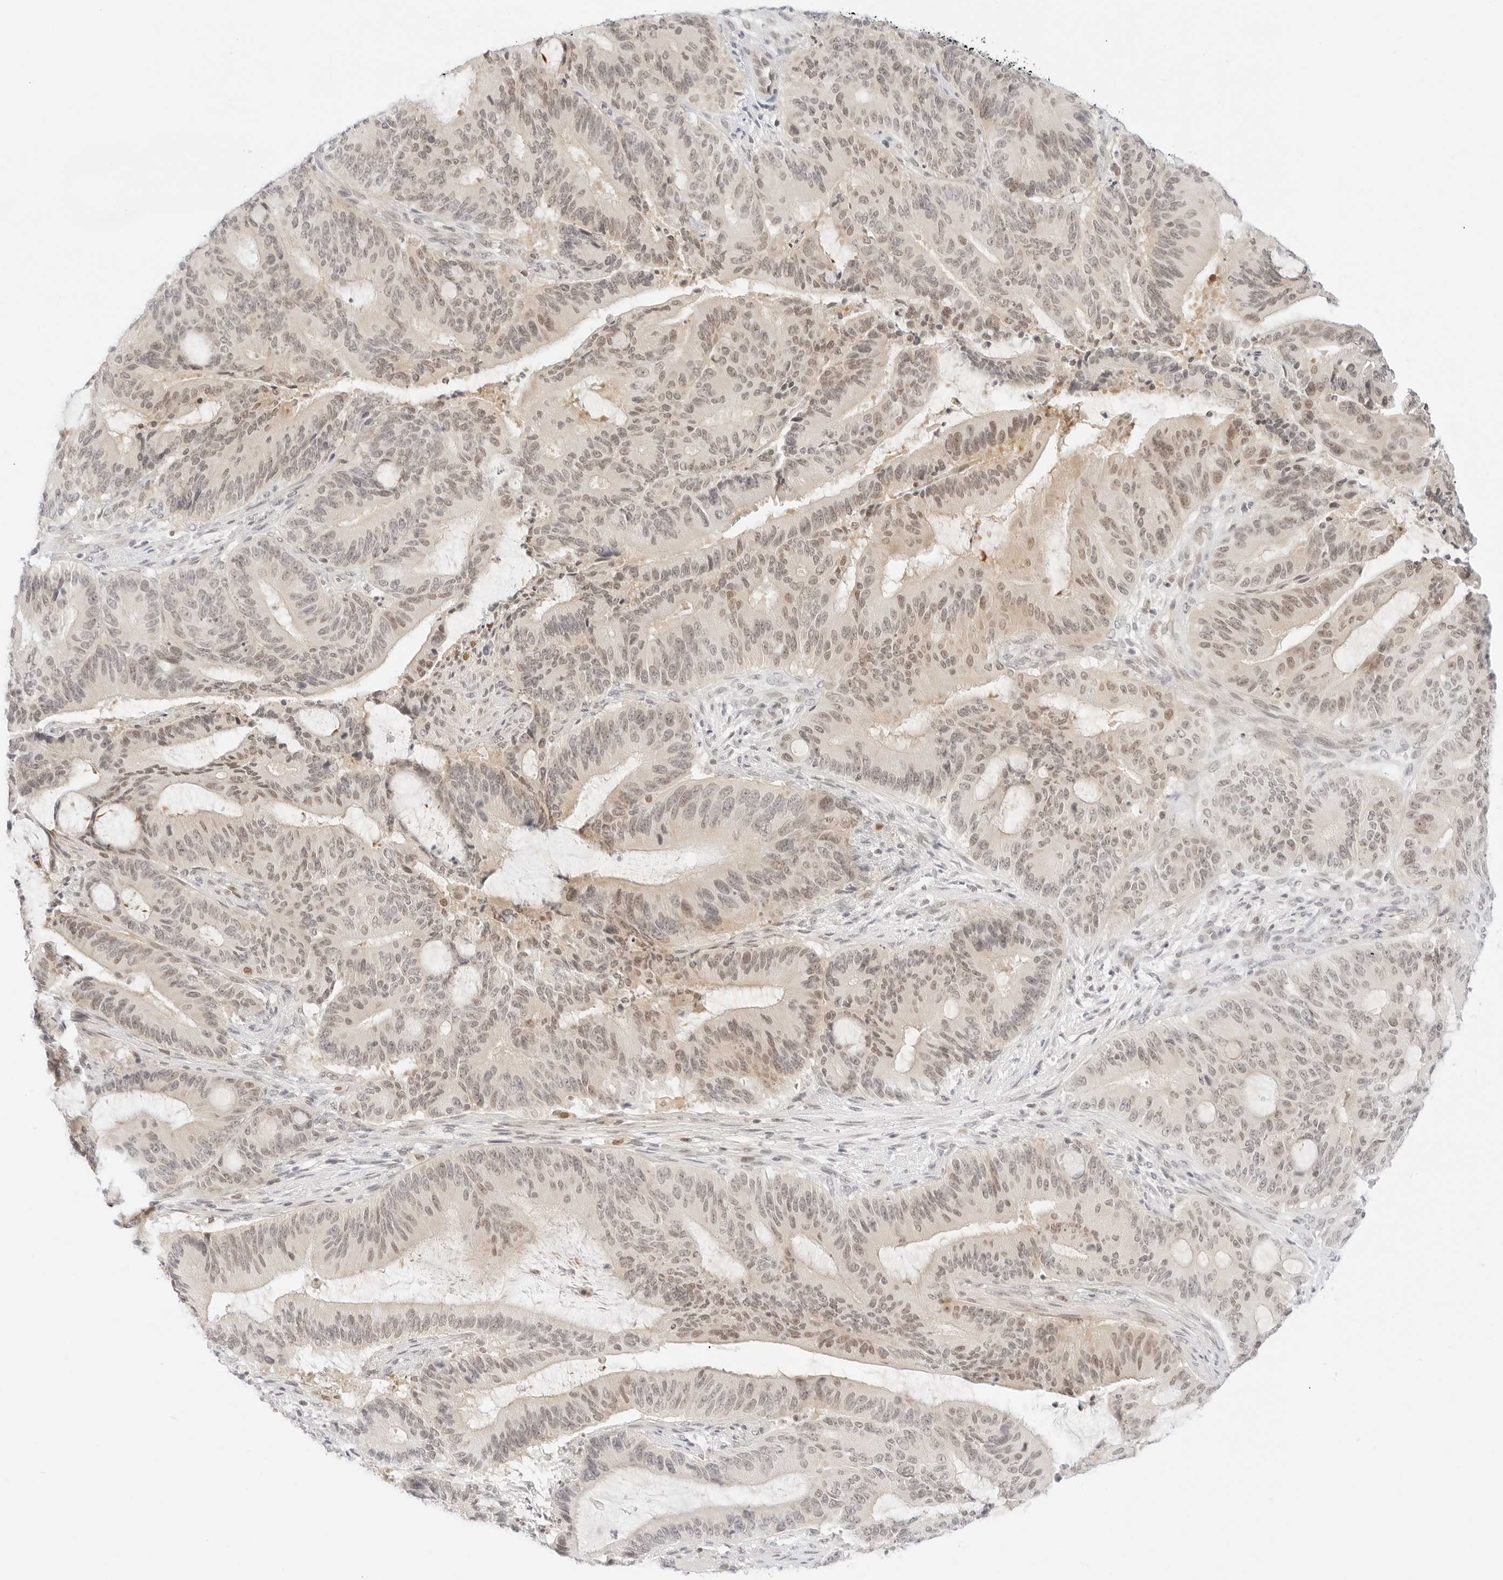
{"staining": {"intensity": "weak", "quantity": "<25%", "location": "nuclear"}, "tissue": "liver cancer", "cell_type": "Tumor cells", "image_type": "cancer", "snomed": [{"axis": "morphology", "description": "Normal tissue, NOS"}, {"axis": "morphology", "description": "Cholangiocarcinoma"}, {"axis": "topography", "description": "Liver"}, {"axis": "topography", "description": "Peripheral nerve tissue"}], "caption": "Tumor cells are negative for brown protein staining in cholangiocarcinoma (liver).", "gene": "POLR3C", "patient": {"sex": "female", "age": 73}}